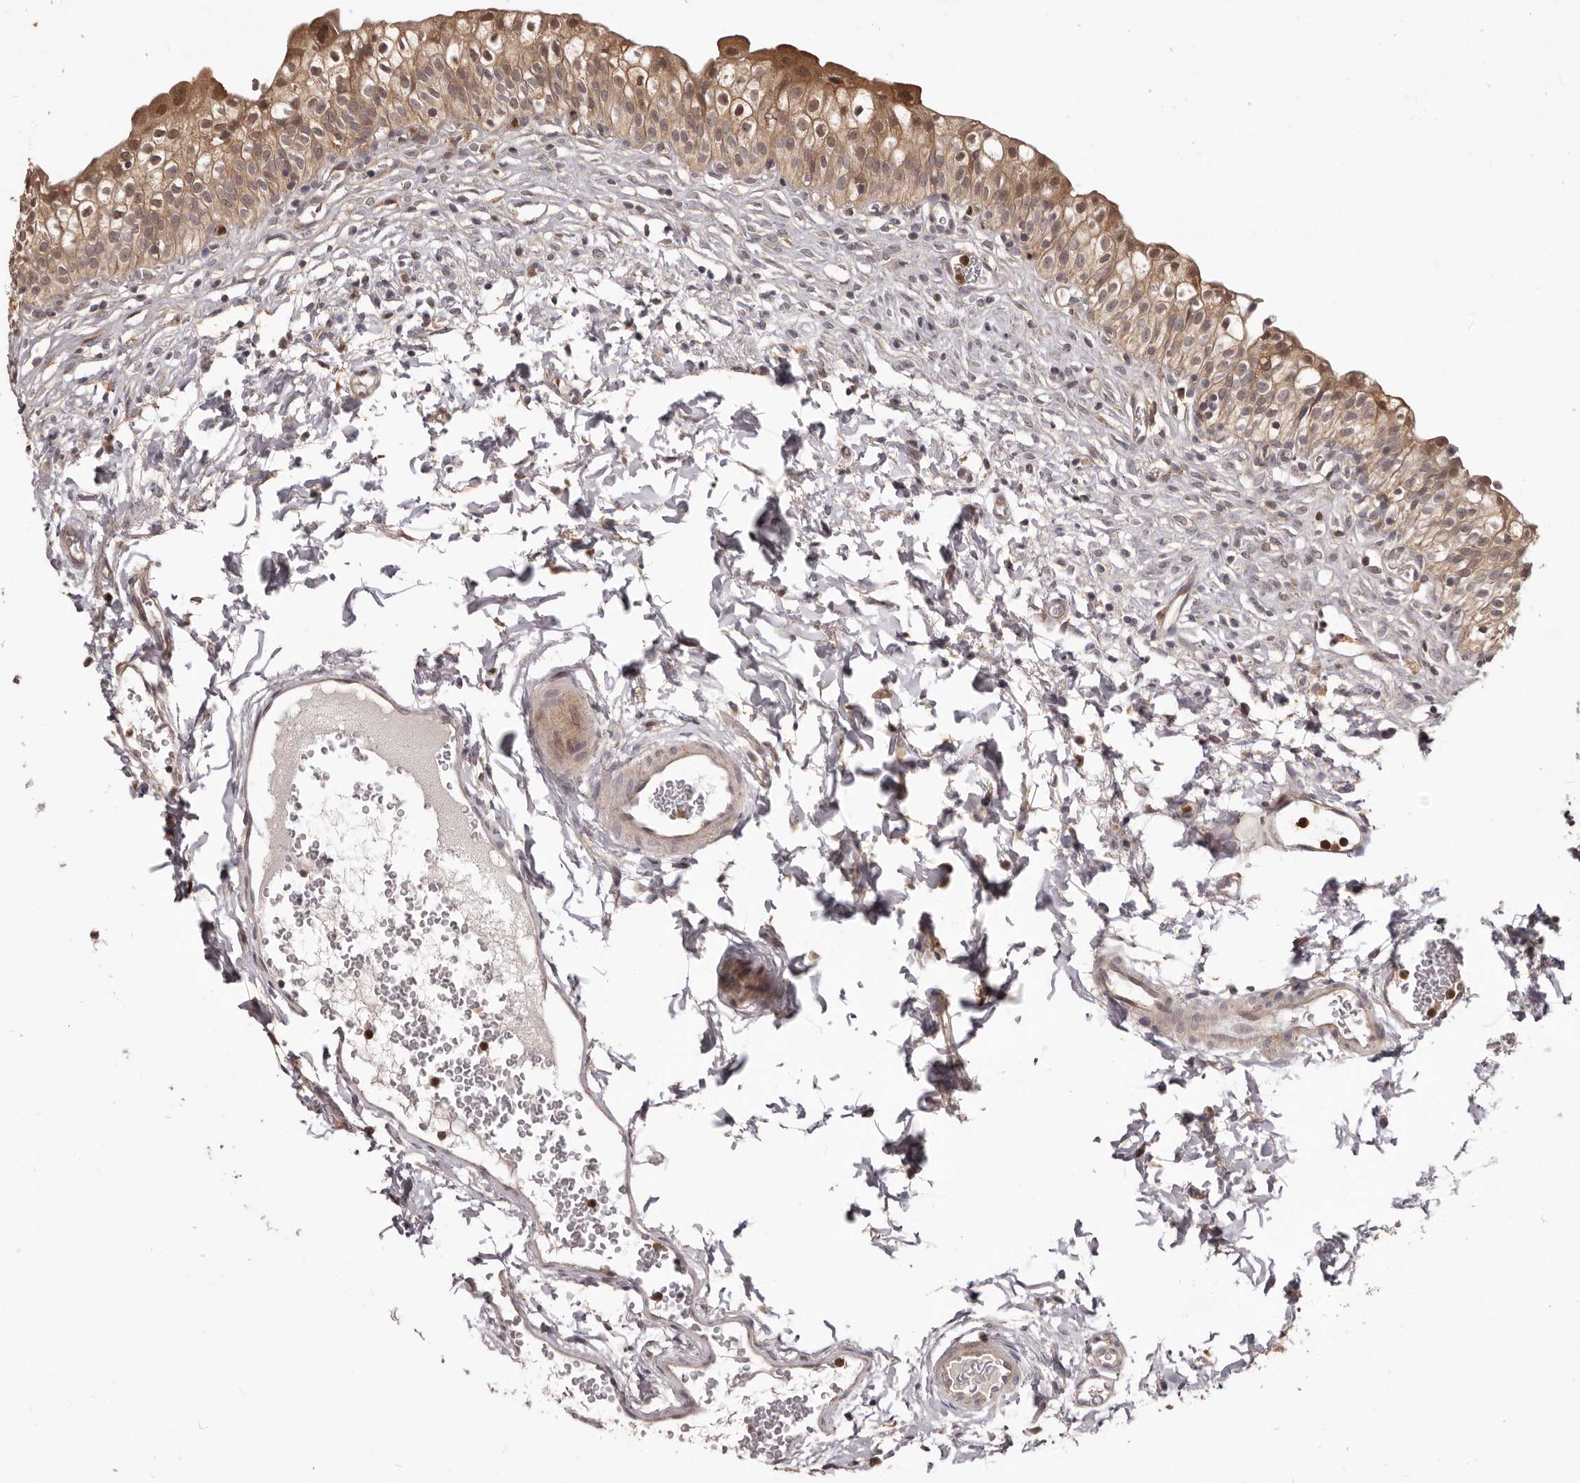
{"staining": {"intensity": "moderate", "quantity": ">75%", "location": "cytoplasmic/membranous,nuclear"}, "tissue": "urinary bladder", "cell_type": "Urothelial cells", "image_type": "normal", "snomed": [{"axis": "morphology", "description": "Normal tissue, NOS"}, {"axis": "topography", "description": "Urinary bladder"}], "caption": "This histopathology image shows normal urinary bladder stained with immunohistochemistry to label a protein in brown. The cytoplasmic/membranous,nuclear of urothelial cells show moderate positivity for the protein. Nuclei are counter-stained blue.", "gene": "RNF187", "patient": {"sex": "male", "age": 55}}